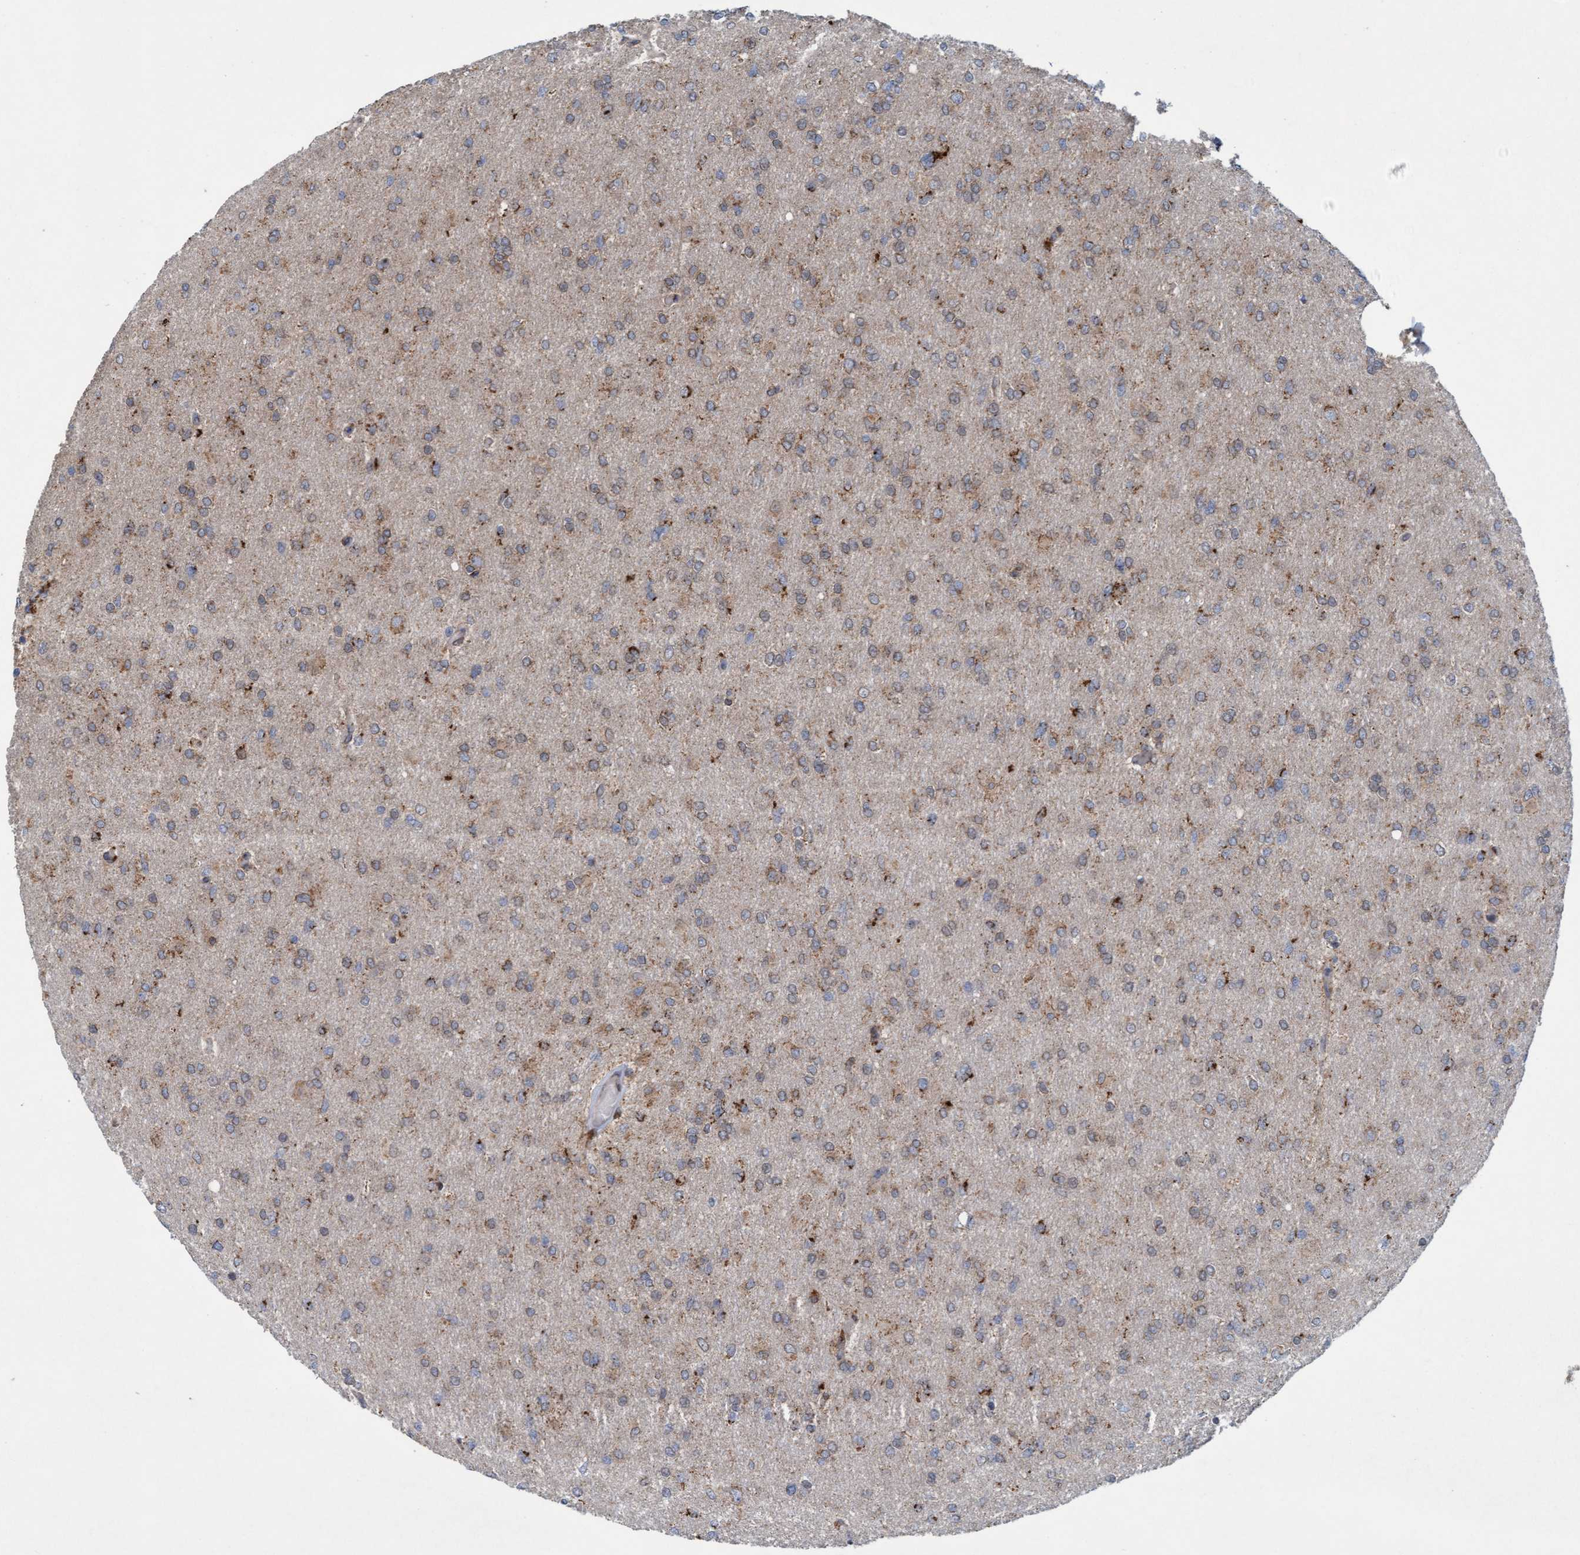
{"staining": {"intensity": "moderate", "quantity": "<25%", "location": "cytoplasmic/membranous"}, "tissue": "glioma", "cell_type": "Tumor cells", "image_type": "cancer", "snomed": [{"axis": "morphology", "description": "Glioma, malignant, High grade"}, {"axis": "topography", "description": "Cerebral cortex"}], "caption": "Immunohistochemistry (IHC) (DAB) staining of human malignant glioma (high-grade) reveals moderate cytoplasmic/membranous protein positivity in about <25% of tumor cells. The staining is performed using DAB brown chromogen to label protein expression. The nuclei are counter-stained blue using hematoxylin.", "gene": "MRPS23", "patient": {"sex": "female", "age": 36}}